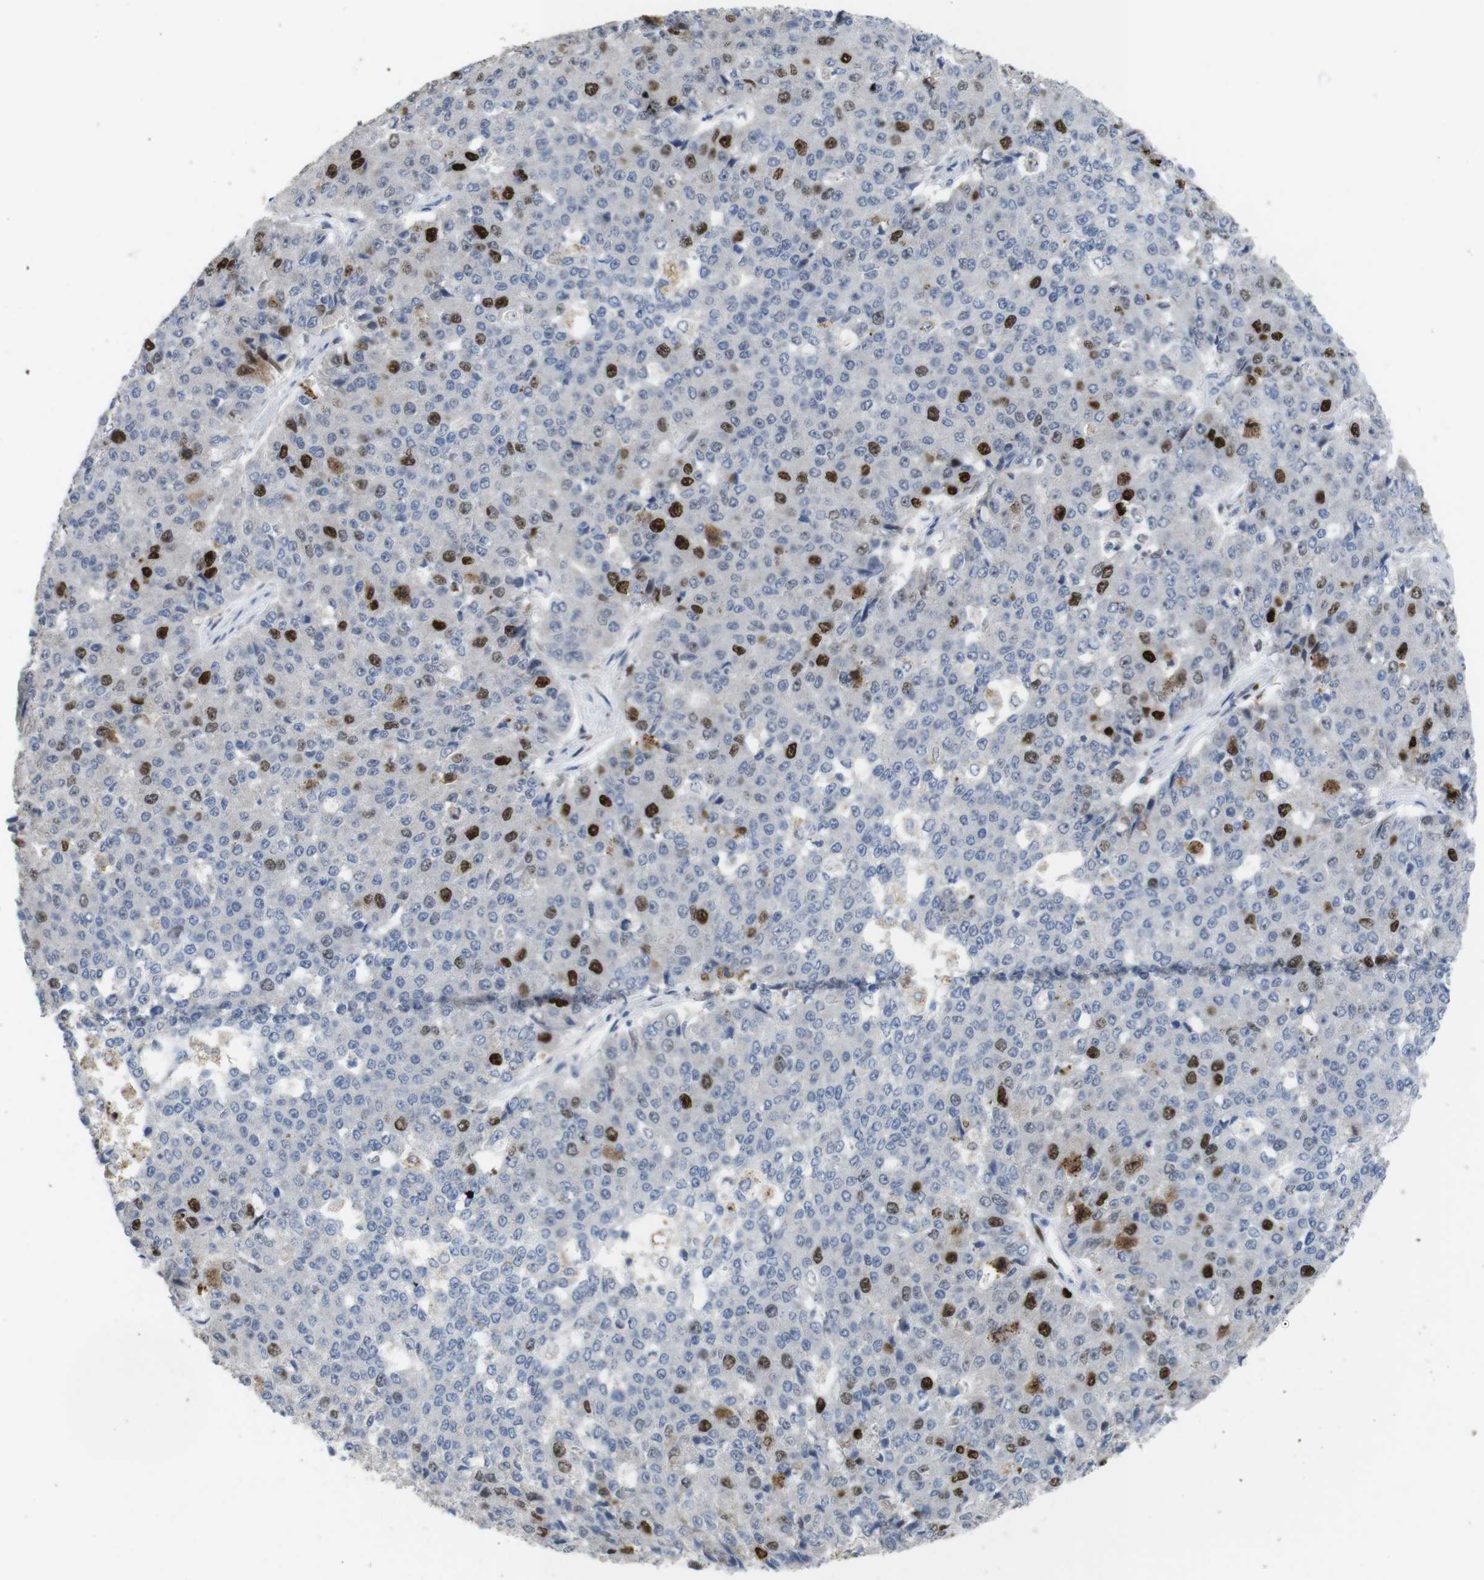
{"staining": {"intensity": "strong", "quantity": "<25%", "location": "nuclear"}, "tissue": "pancreatic cancer", "cell_type": "Tumor cells", "image_type": "cancer", "snomed": [{"axis": "morphology", "description": "Adenocarcinoma, NOS"}, {"axis": "topography", "description": "Pancreas"}], "caption": "Human pancreatic adenocarcinoma stained with a brown dye shows strong nuclear positive staining in approximately <25% of tumor cells.", "gene": "KPNA2", "patient": {"sex": "male", "age": 50}}